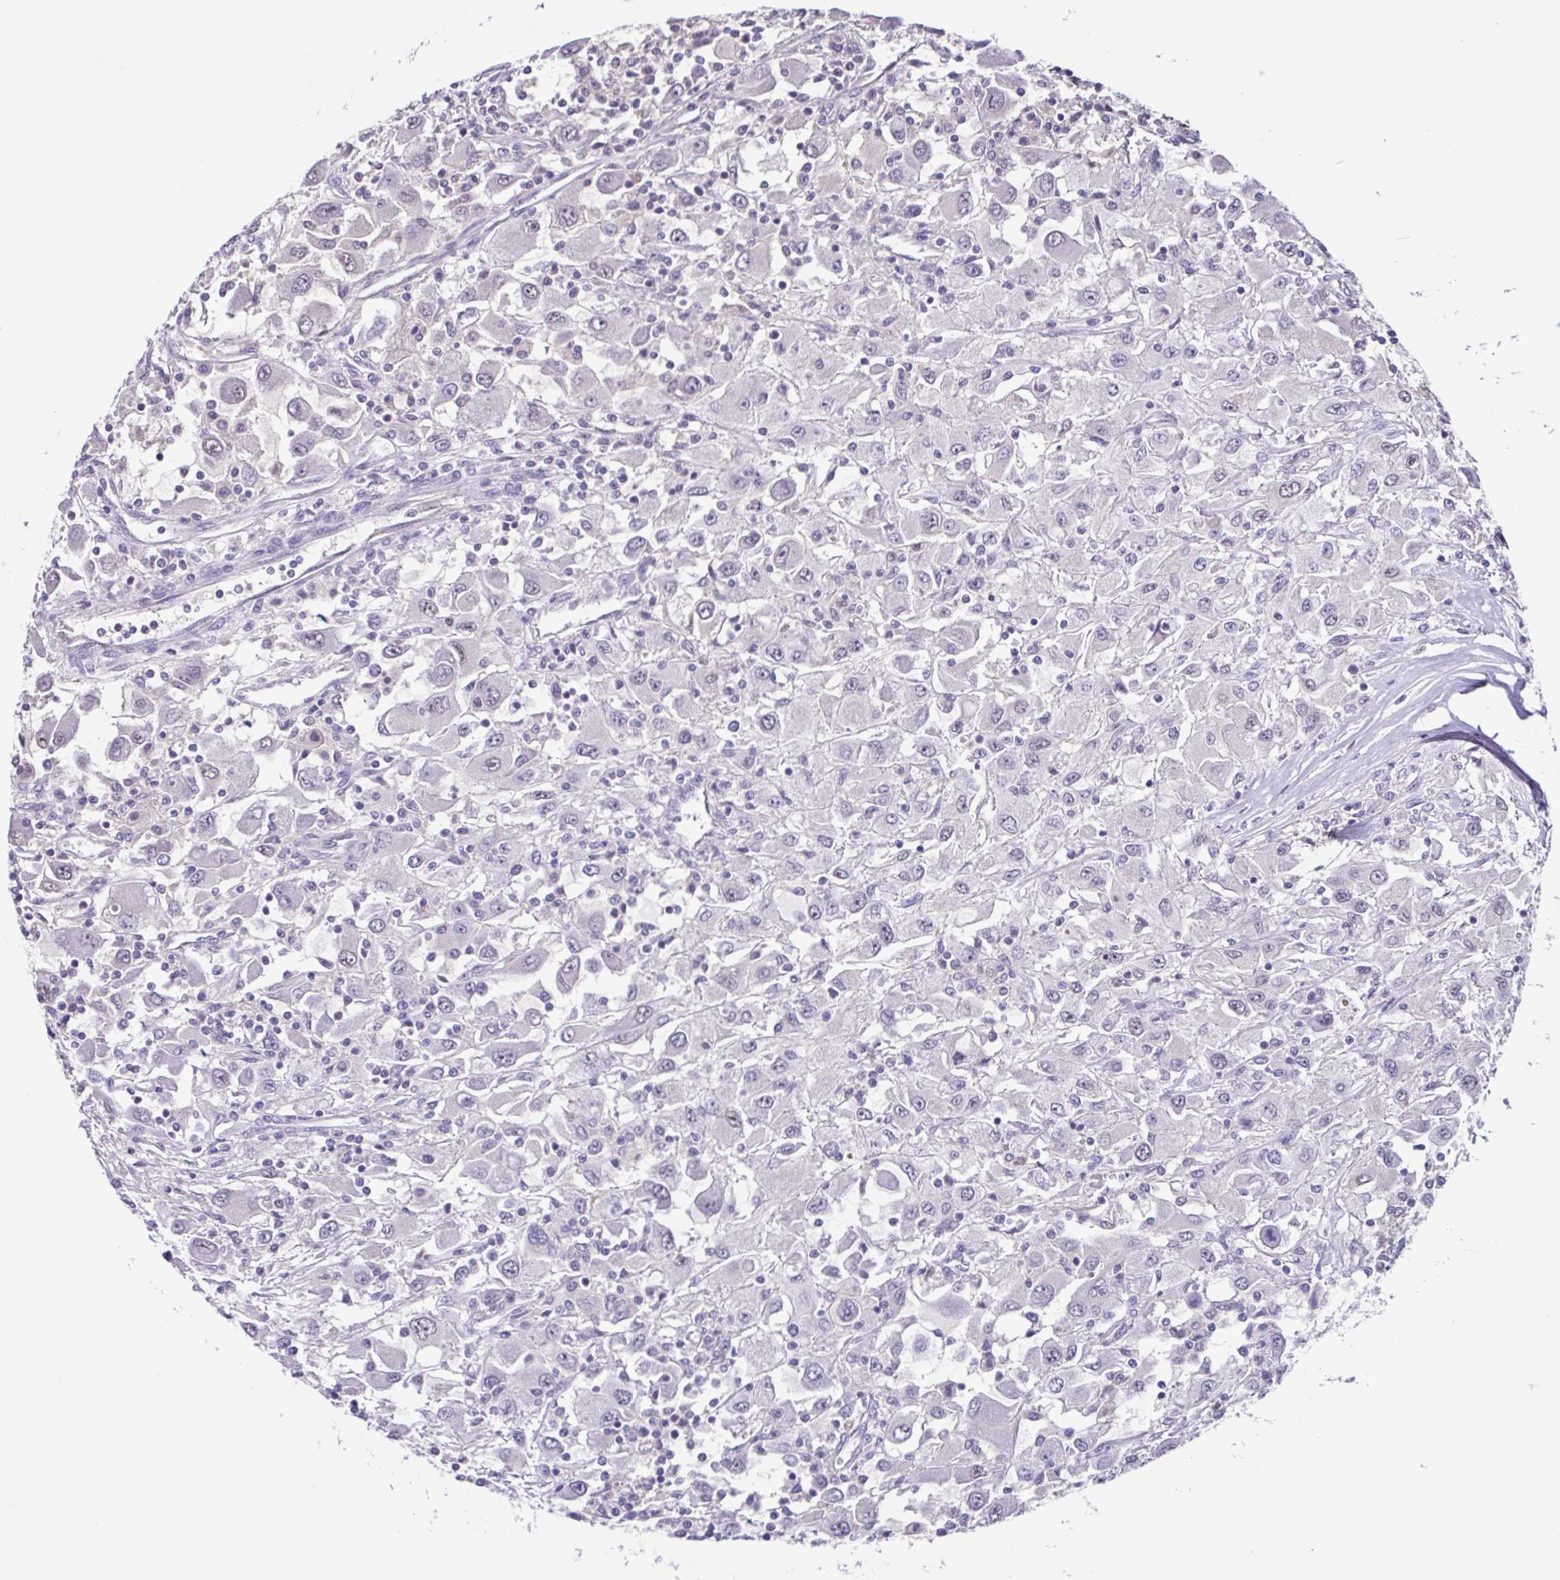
{"staining": {"intensity": "negative", "quantity": "none", "location": "none"}, "tissue": "renal cancer", "cell_type": "Tumor cells", "image_type": "cancer", "snomed": [{"axis": "morphology", "description": "Adenocarcinoma, NOS"}, {"axis": "topography", "description": "Kidney"}], "caption": "Tumor cells show no significant expression in renal adenocarcinoma.", "gene": "ACTRT3", "patient": {"sex": "female", "age": 67}}